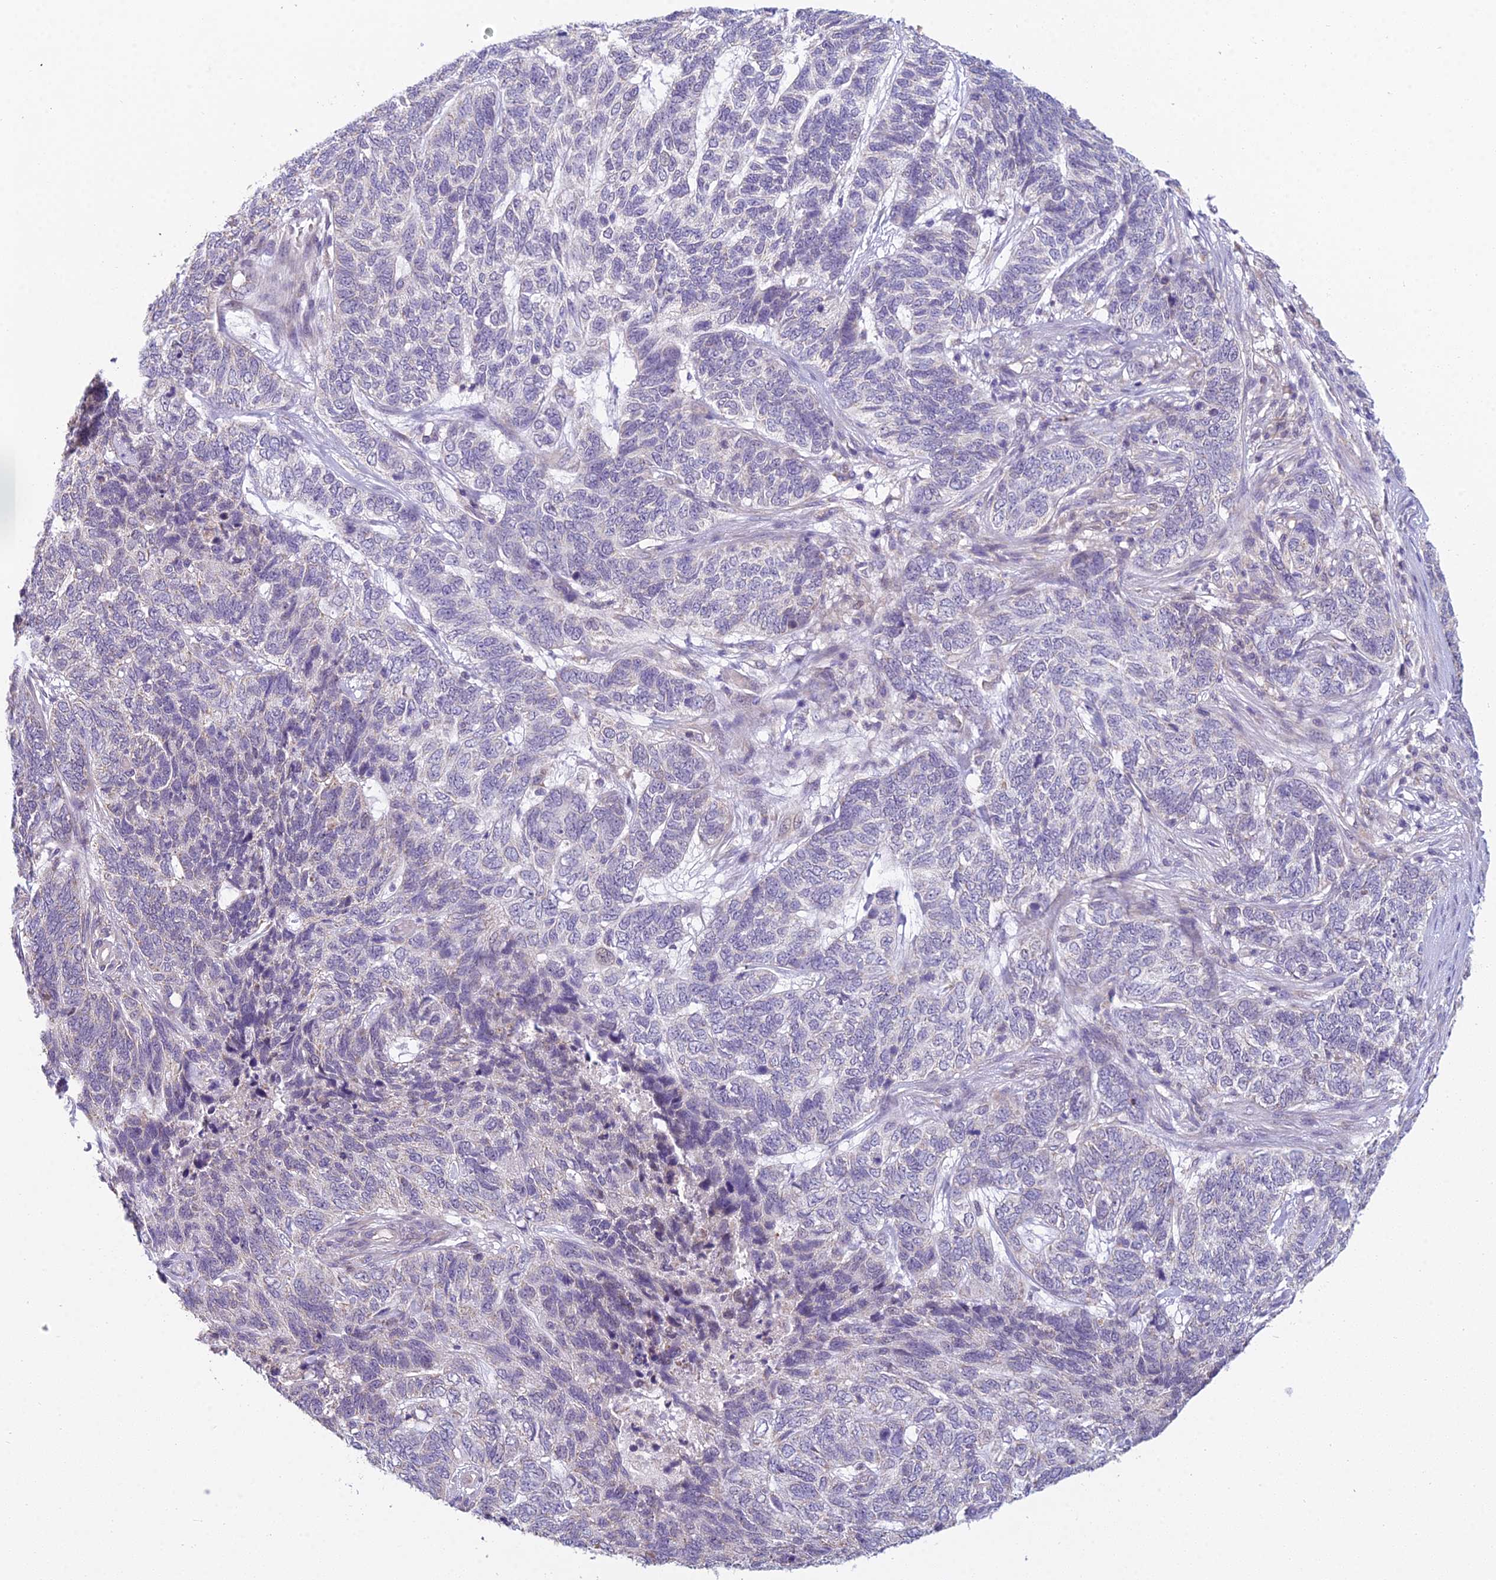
{"staining": {"intensity": "negative", "quantity": "none", "location": "none"}, "tissue": "skin cancer", "cell_type": "Tumor cells", "image_type": "cancer", "snomed": [{"axis": "morphology", "description": "Basal cell carcinoma"}, {"axis": "topography", "description": "Skin"}], "caption": "Tumor cells are negative for brown protein staining in basal cell carcinoma (skin).", "gene": "CFAP206", "patient": {"sex": "female", "age": 65}}